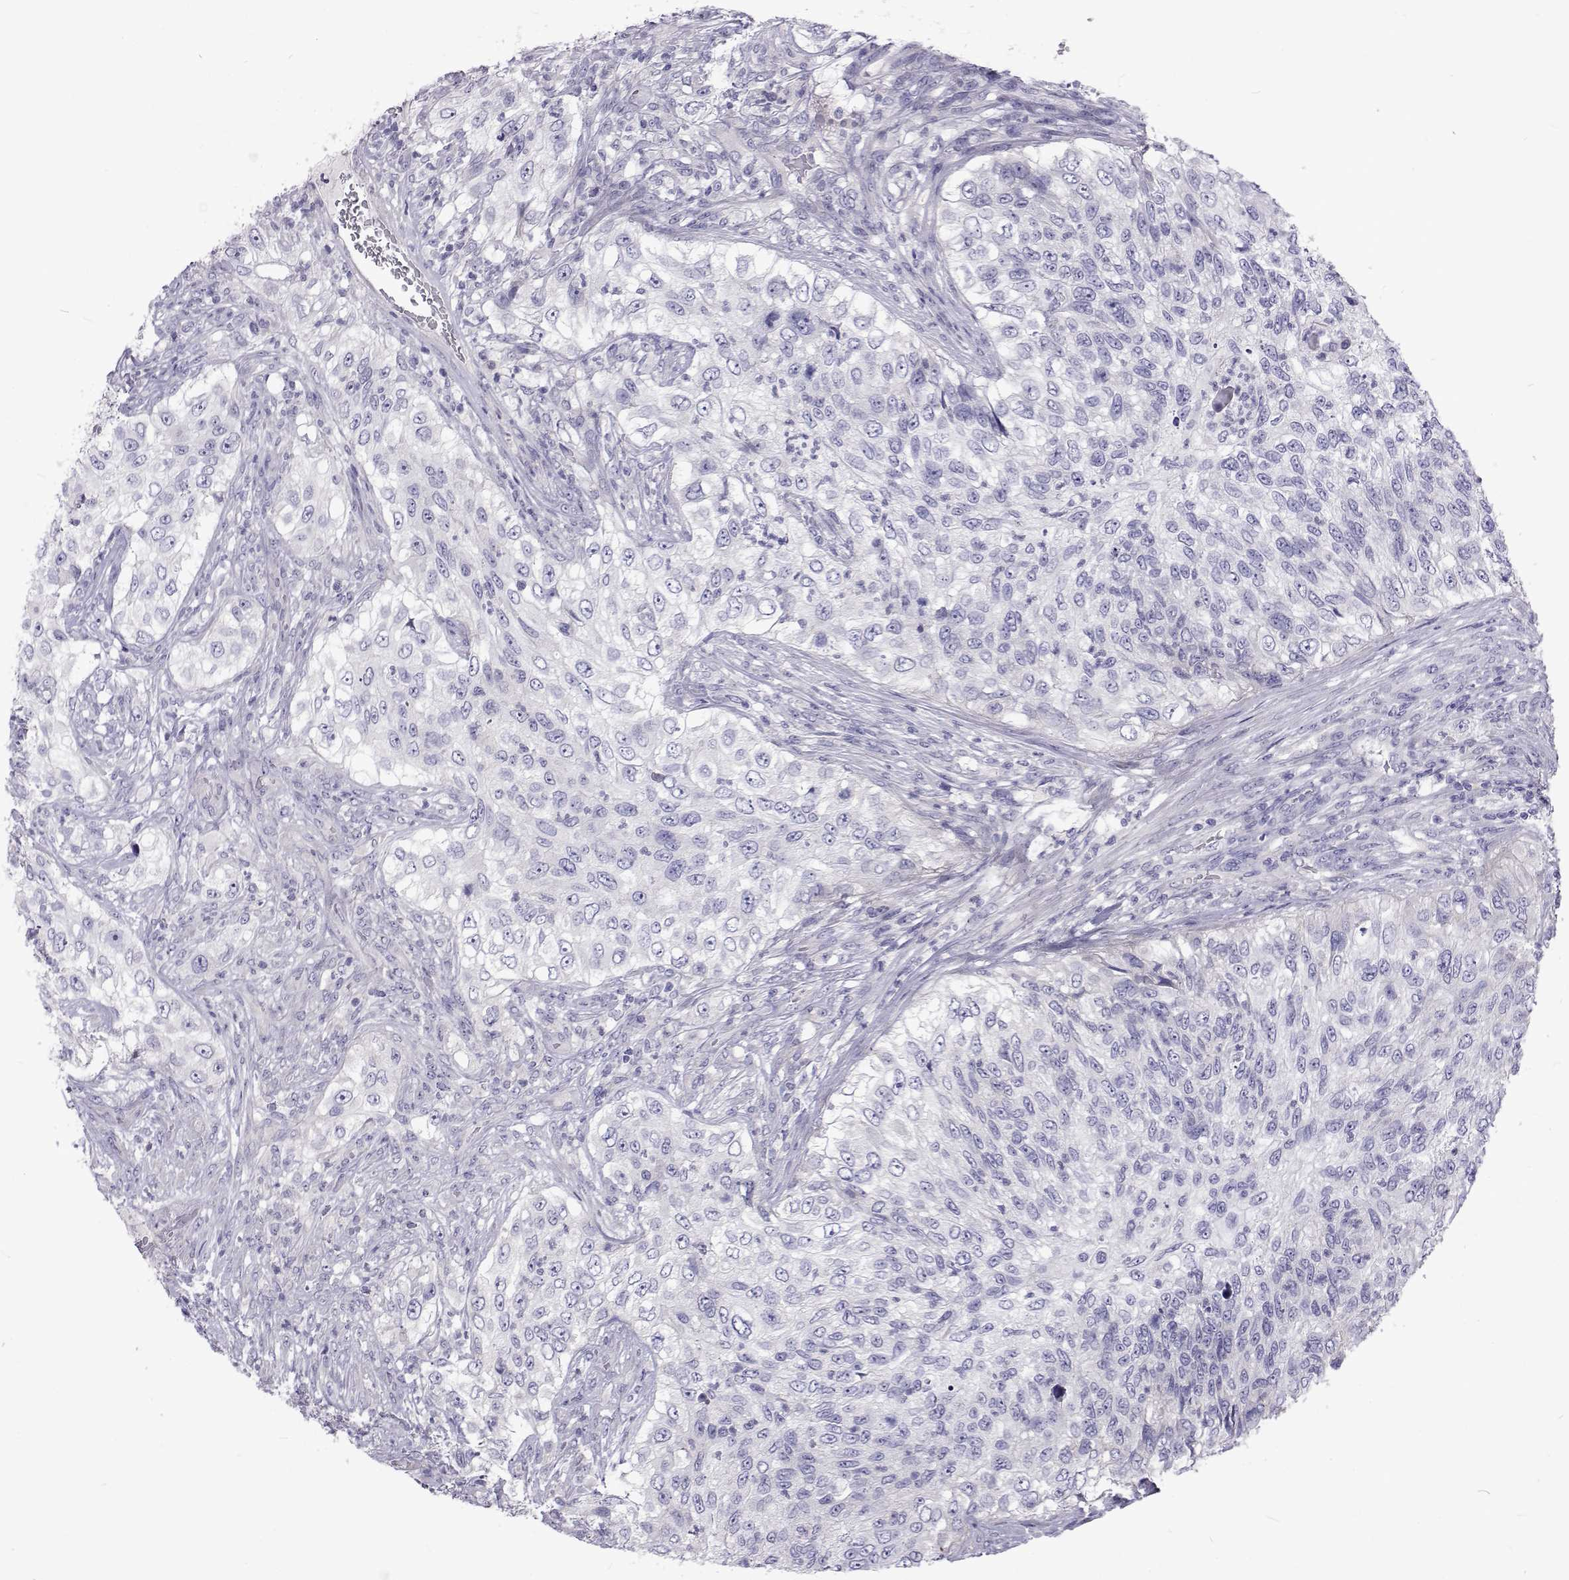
{"staining": {"intensity": "negative", "quantity": "none", "location": "none"}, "tissue": "urothelial cancer", "cell_type": "Tumor cells", "image_type": "cancer", "snomed": [{"axis": "morphology", "description": "Urothelial carcinoma, High grade"}, {"axis": "topography", "description": "Urinary bladder"}], "caption": "This is an immunohistochemistry (IHC) photomicrograph of human urothelial carcinoma (high-grade). There is no positivity in tumor cells.", "gene": "NPR3", "patient": {"sex": "female", "age": 60}}